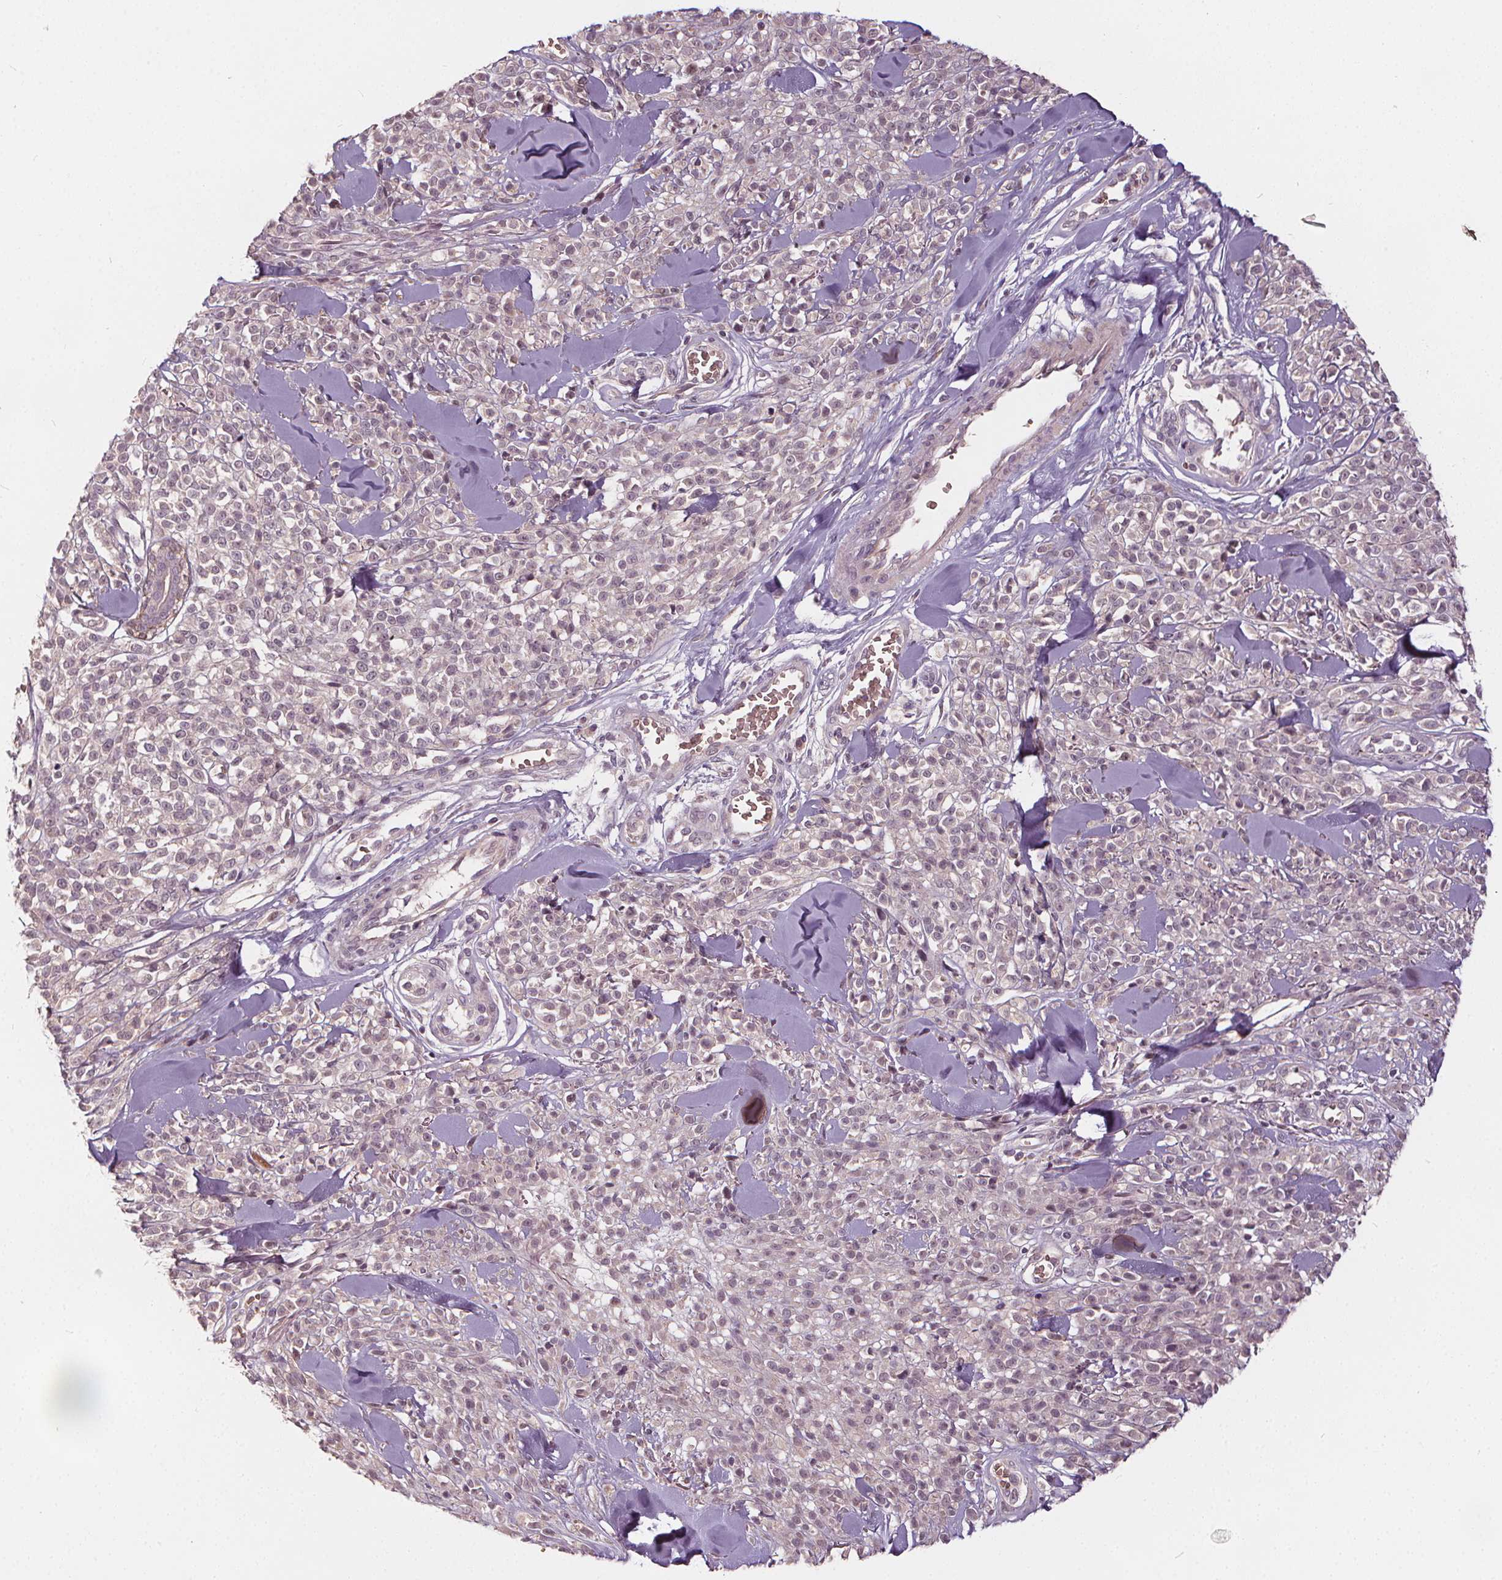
{"staining": {"intensity": "negative", "quantity": "none", "location": "none"}, "tissue": "melanoma", "cell_type": "Tumor cells", "image_type": "cancer", "snomed": [{"axis": "morphology", "description": "Malignant melanoma, NOS"}, {"axis": "topography", "description": "Skin"}, {"axis": "topography", "description": "Skin of trunk"}], "caption": "Tumor cells show no significant expression in malignant melanoma.", "gene": "IPO13", "patient": {"sex": "male", "age": 74}}